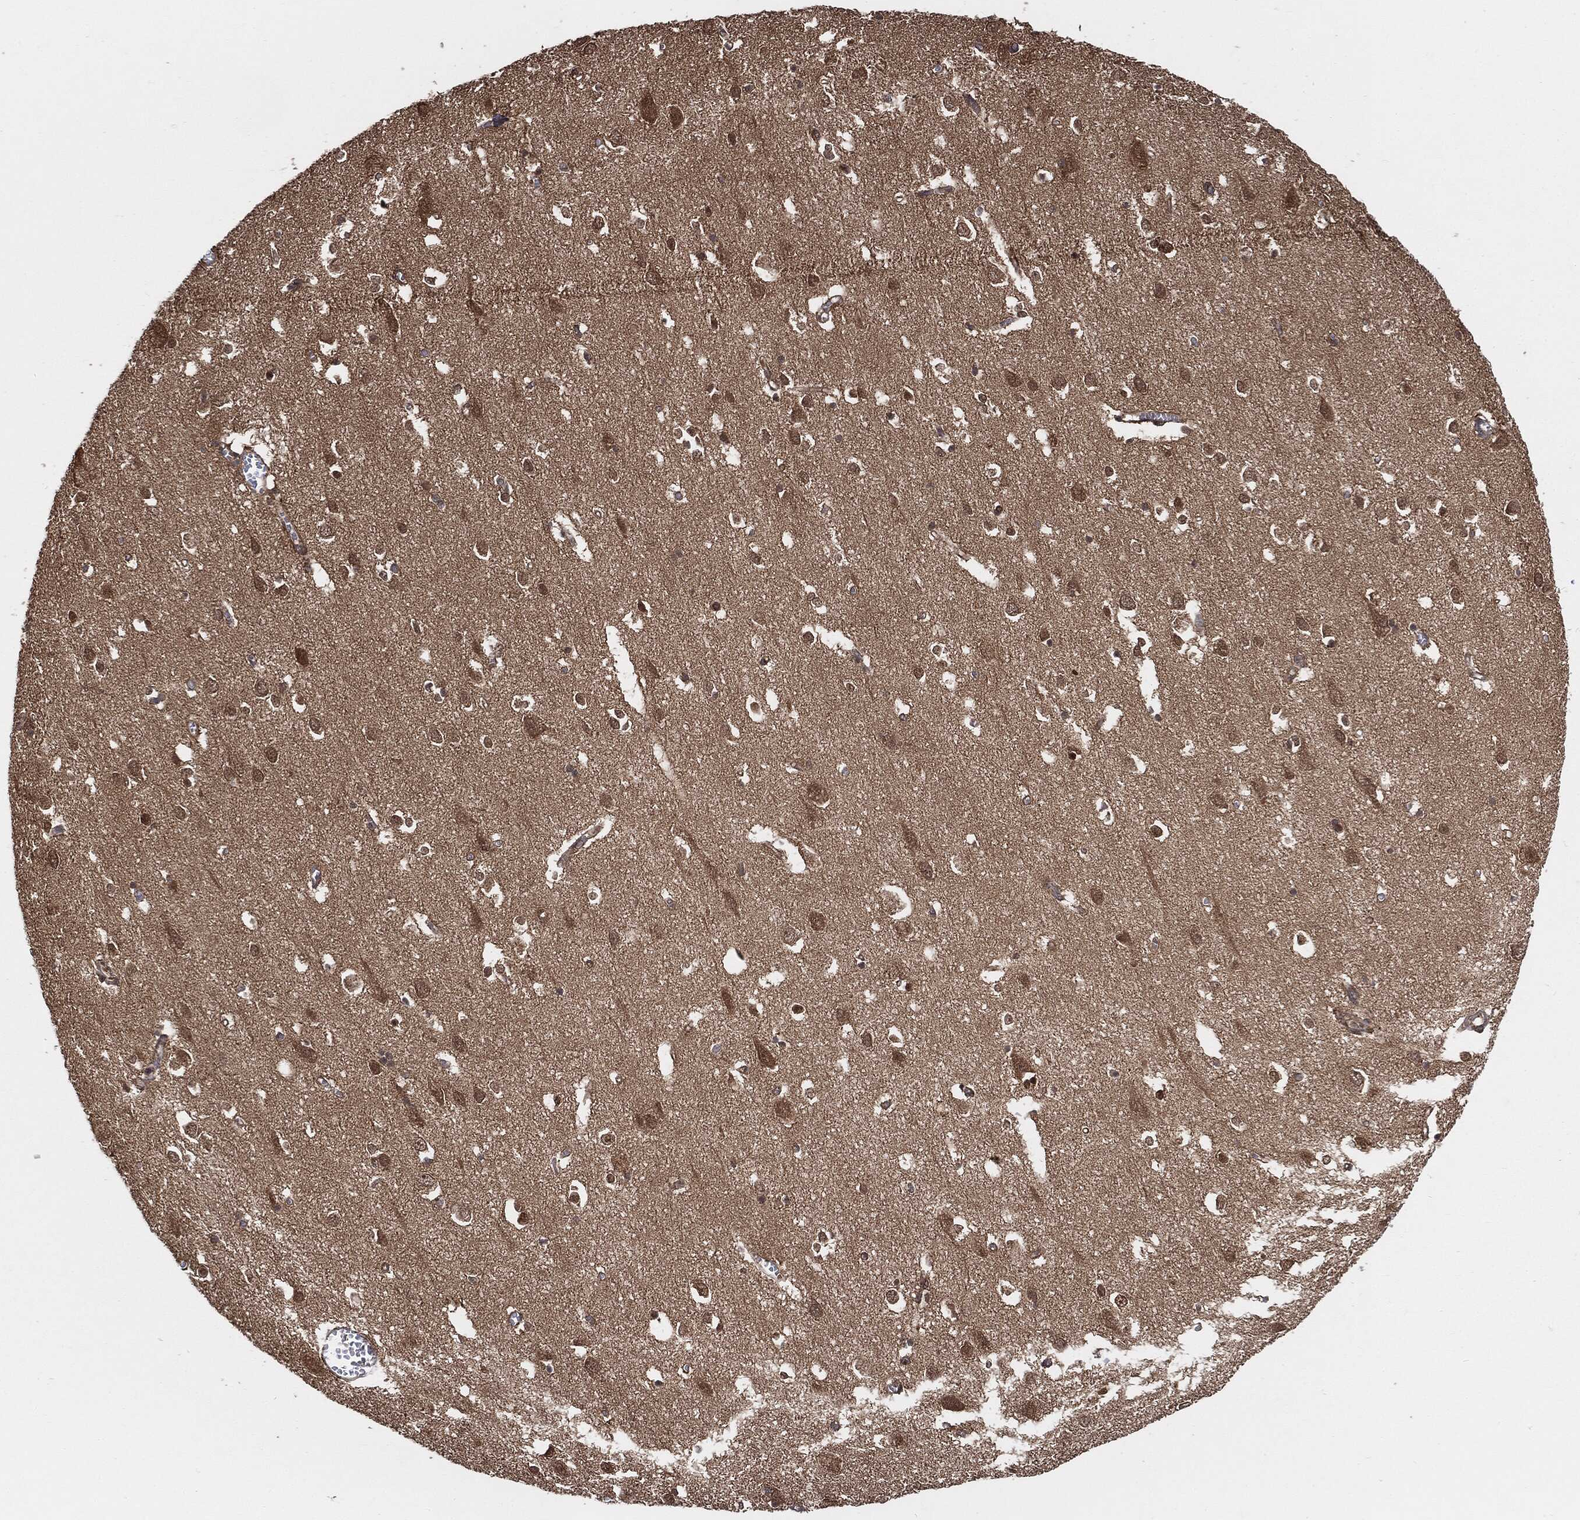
{"staining": {"intensity": "negative", "quantity": "none", "location": "none"}, "tissue": "cerebral cortex", "cell_type": "Endothelial cells", "image_type": "normal", "snomed": [{"axis": "morphology", "description": "Normal tissue, NOS"}, {"axis": "topography", "description": "Cerebral cortex"}], "caption": "An IHC photomicrograph of benign cerebral cortex is shown. There is no staining in endothelial cells of cerebral cortex. (DAB immunohistochemistry with hematoxylin counter stain).", "gene": "CUTA", "patient": {"sex": "male", "age": 70}}